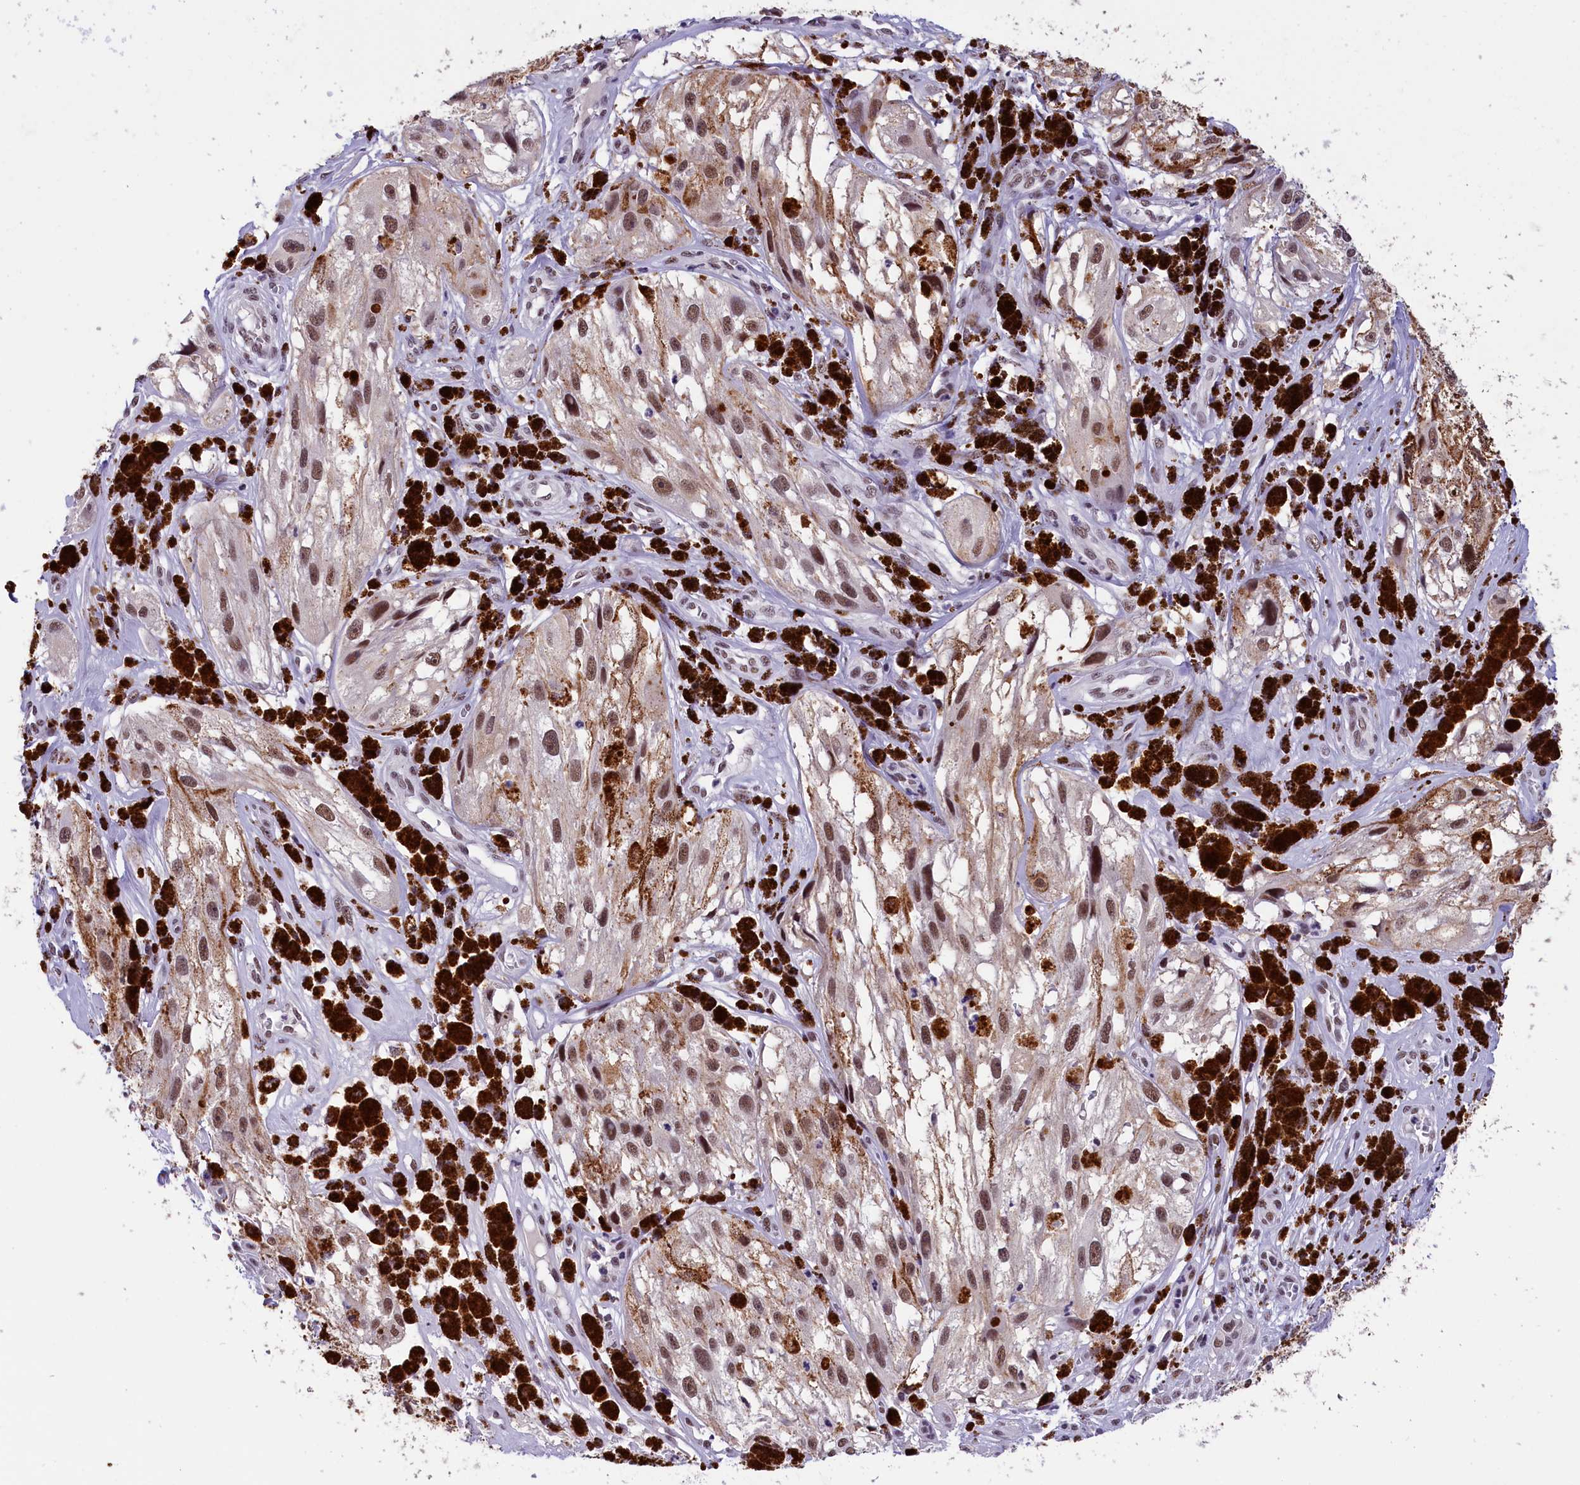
{"staining": {"intensity": "moderate", "quantity": ">75%", "location": "nuclear"}, "tissue": "melanoma", "cell_type": "Tumor cells", "image_type": "cancer", "snomed": [{"axis": "morphology", "description": "Malignant melanoma, NOS"}, {"axis": "topography", "description": "Skin"}], "caption": "Immunohistochemistry micrograph of melanoma stained for a protein (brown), which exhibits medium levels of moderate nuclear positivity in approximately >75% of tumor cells.", "gene": "ZC3H4", "patient": {"sex": "male", "age": 88}}